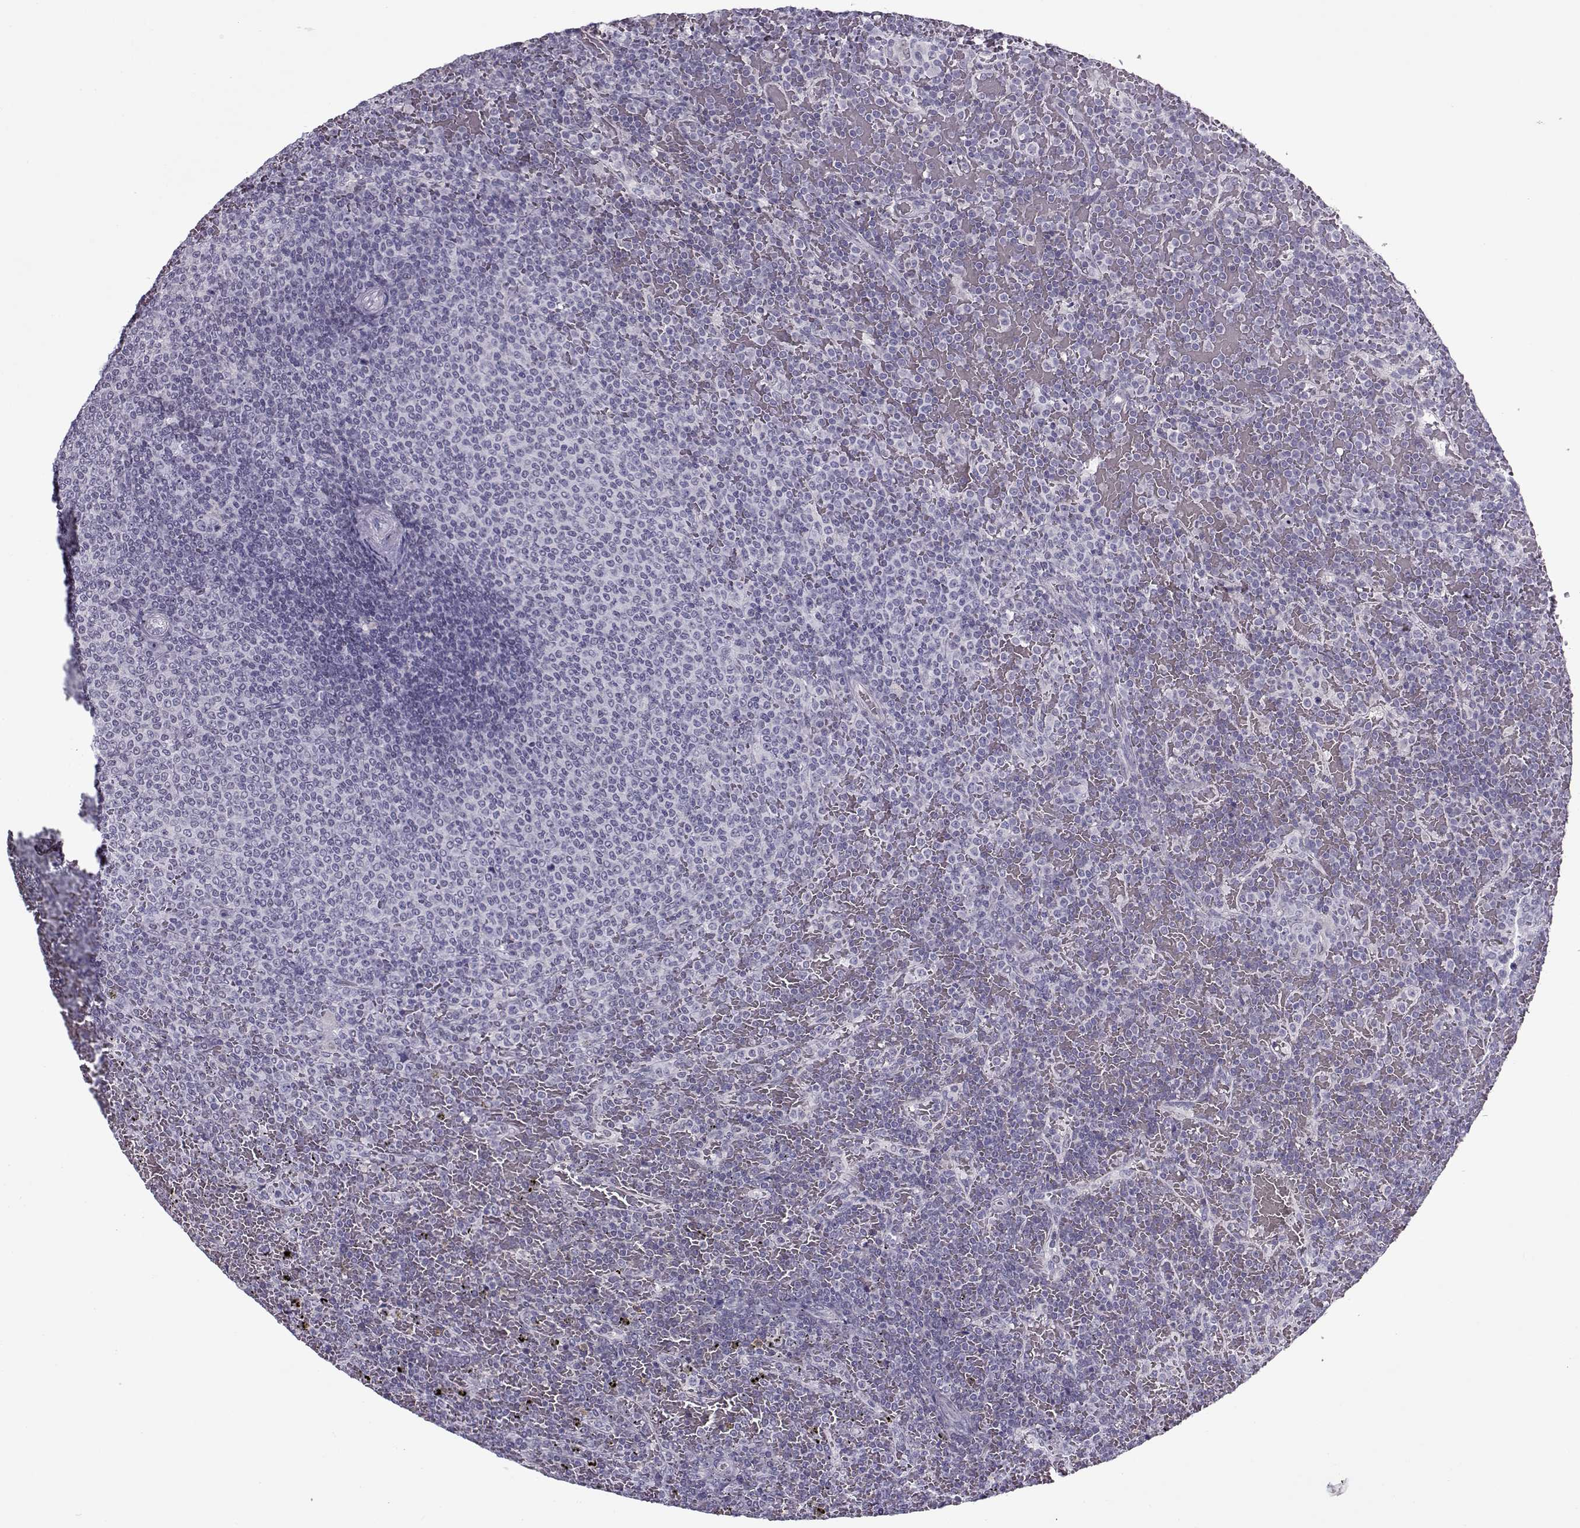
{"staining": {"intensity": "negative", "quantity": "none", "location": "none"}, "tissue": "lymphoma", "cell_type": "Tumor cells", "image_type": "cancer", "snomed": [{"axis": "morphology", "description": "Malignant lymphoma, non-Hodgkin's type, Low grade"}, {"axis": "topography", "description": "Spleen"}], "caption": "An image of human malignant lymphoma, non-Hodgkin's type (low-grade) is negative for staining in tumor cells. (DAB immunohistochemistry (IHC) with hematoxylin counter stain).", "gene": "CIBAR1", "patient": {"sex": "female", "age": 77}}